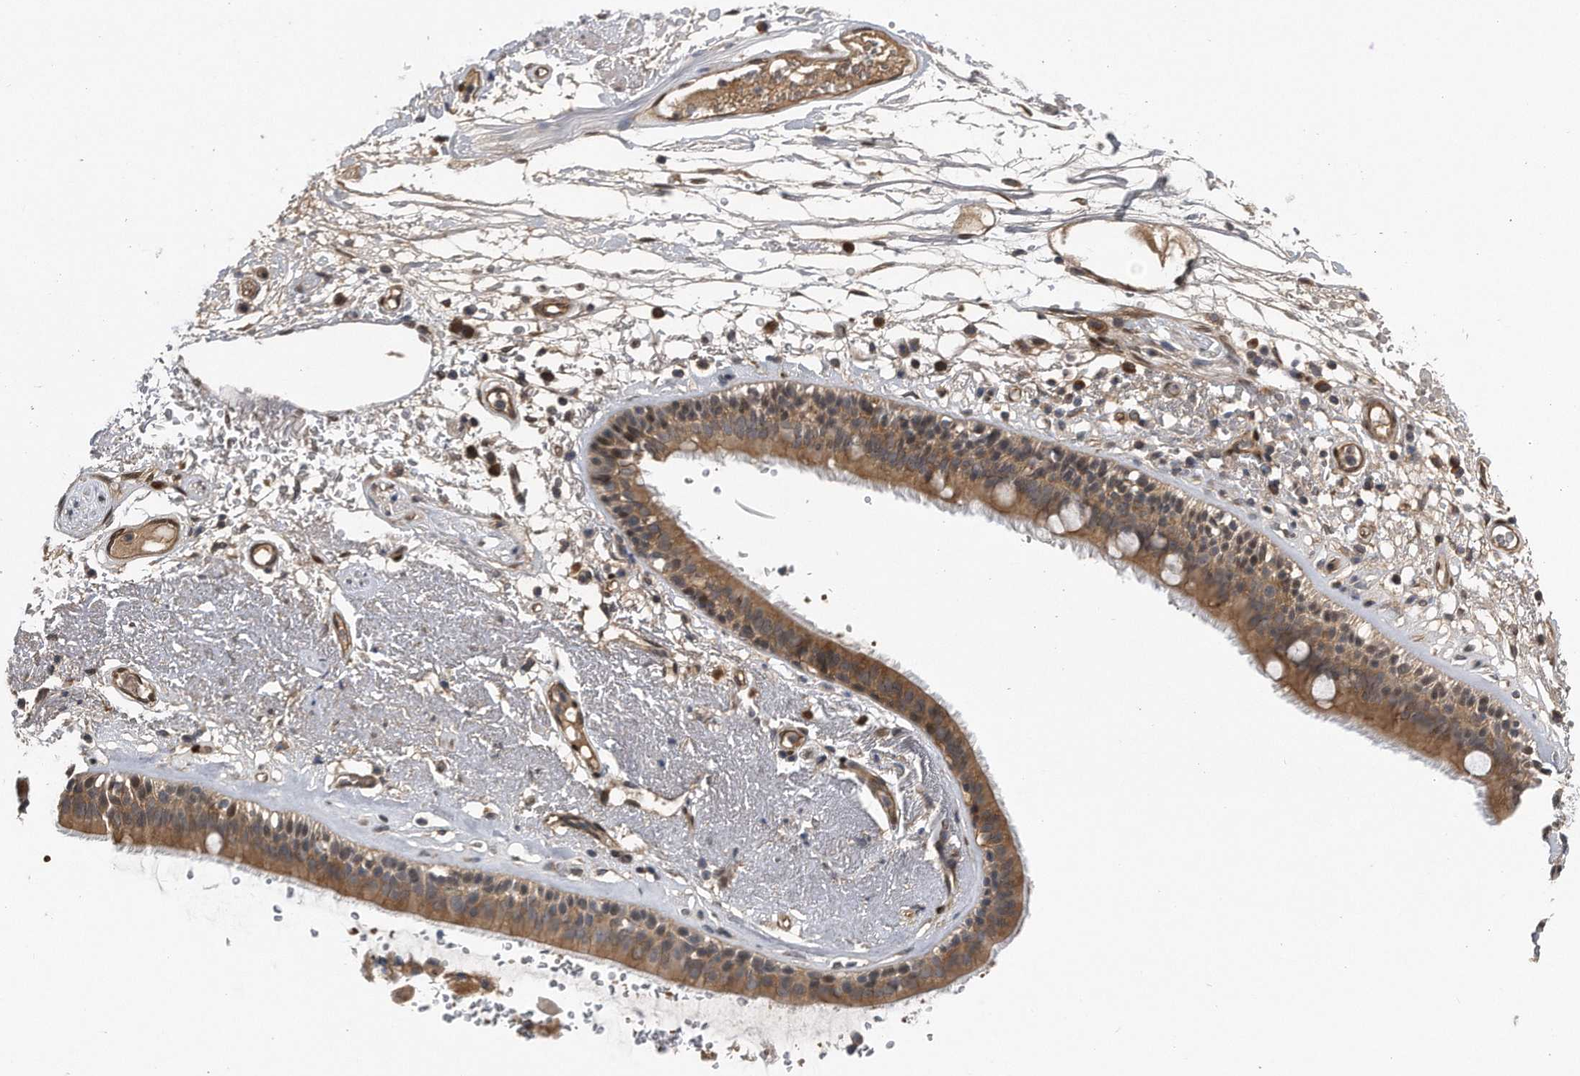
{"staining": {"intensity": "moderate", "quantity": "25%-75%", "location": "cytoplasmic/membranous"}, "tissue": "adipose tissue", "cell_type": "Adipocytes", "image_type": "normal", "snomed": [{"axis": "morphology", "description": "Normal tissue, NOS"}, {"axis": "topography", "description": "Cartilage tissue"}], "caption": "Adipocytes exhibit medium levels of moderate cytoplasmic/membranous expression in about 25%-75% of cells in benign adipose tissue. The staining was performed using DAB, with brown indicating positive protein expression. Nuclei are stained blue with hematoxylin.", "gene": "ZNF79", "patient": {"sex": "female", "age": 63}}